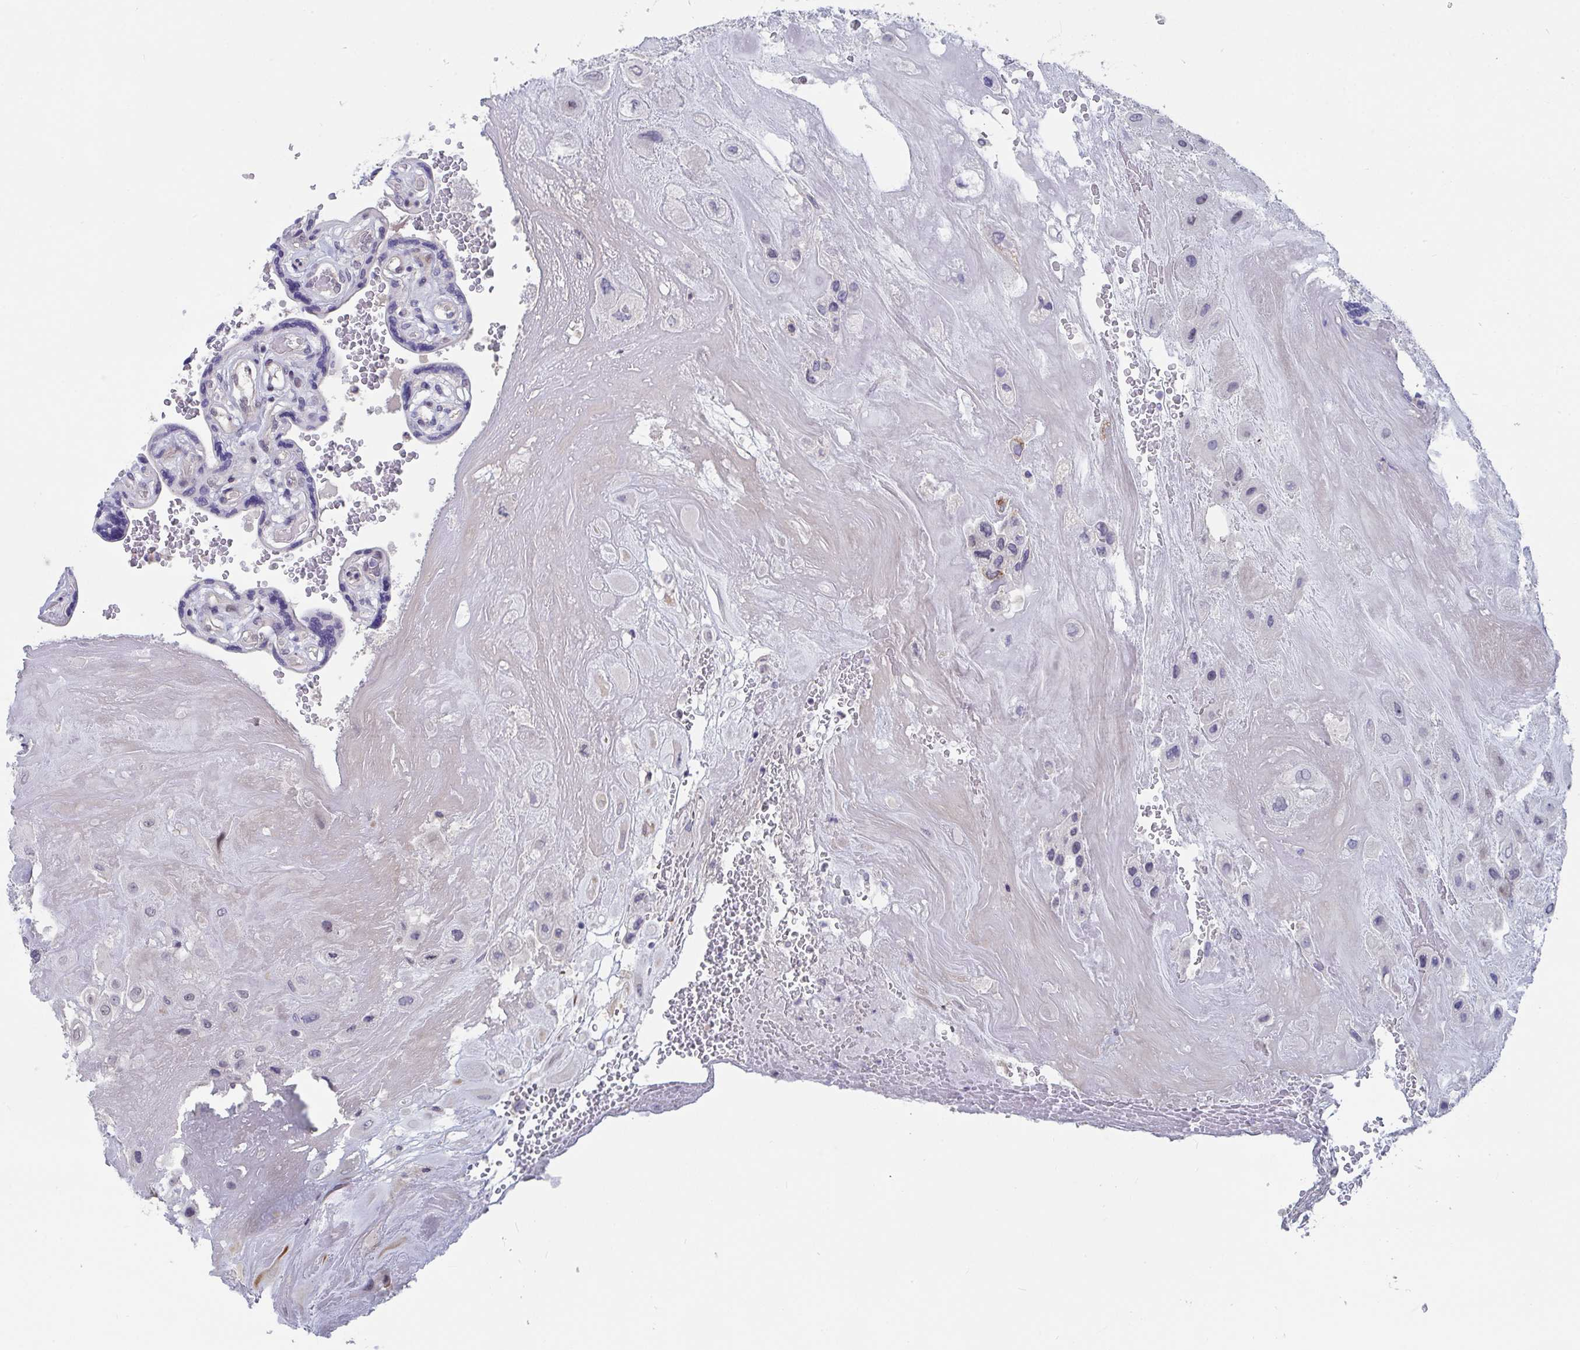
{"staining": {"intensity": "negative", "quantity": "none", "location": "none"}, "tissue": "placenta", "cell_type": "Decidual cells", "image_type": "normal", "snomed": [{"axis": "morphology", "description": "Normal tissue, NOS"}, {"axis": "topography", "description": "Placenta"}], "caption": "IHC photomicrograph of benign placenta: placenta stained with DAB (3,3'-diaminobenzidine) demonstrates no significant protein expression in decidual cells.", "gene": "FAM156A", "patient": {"sex": "female", "age": 32}}